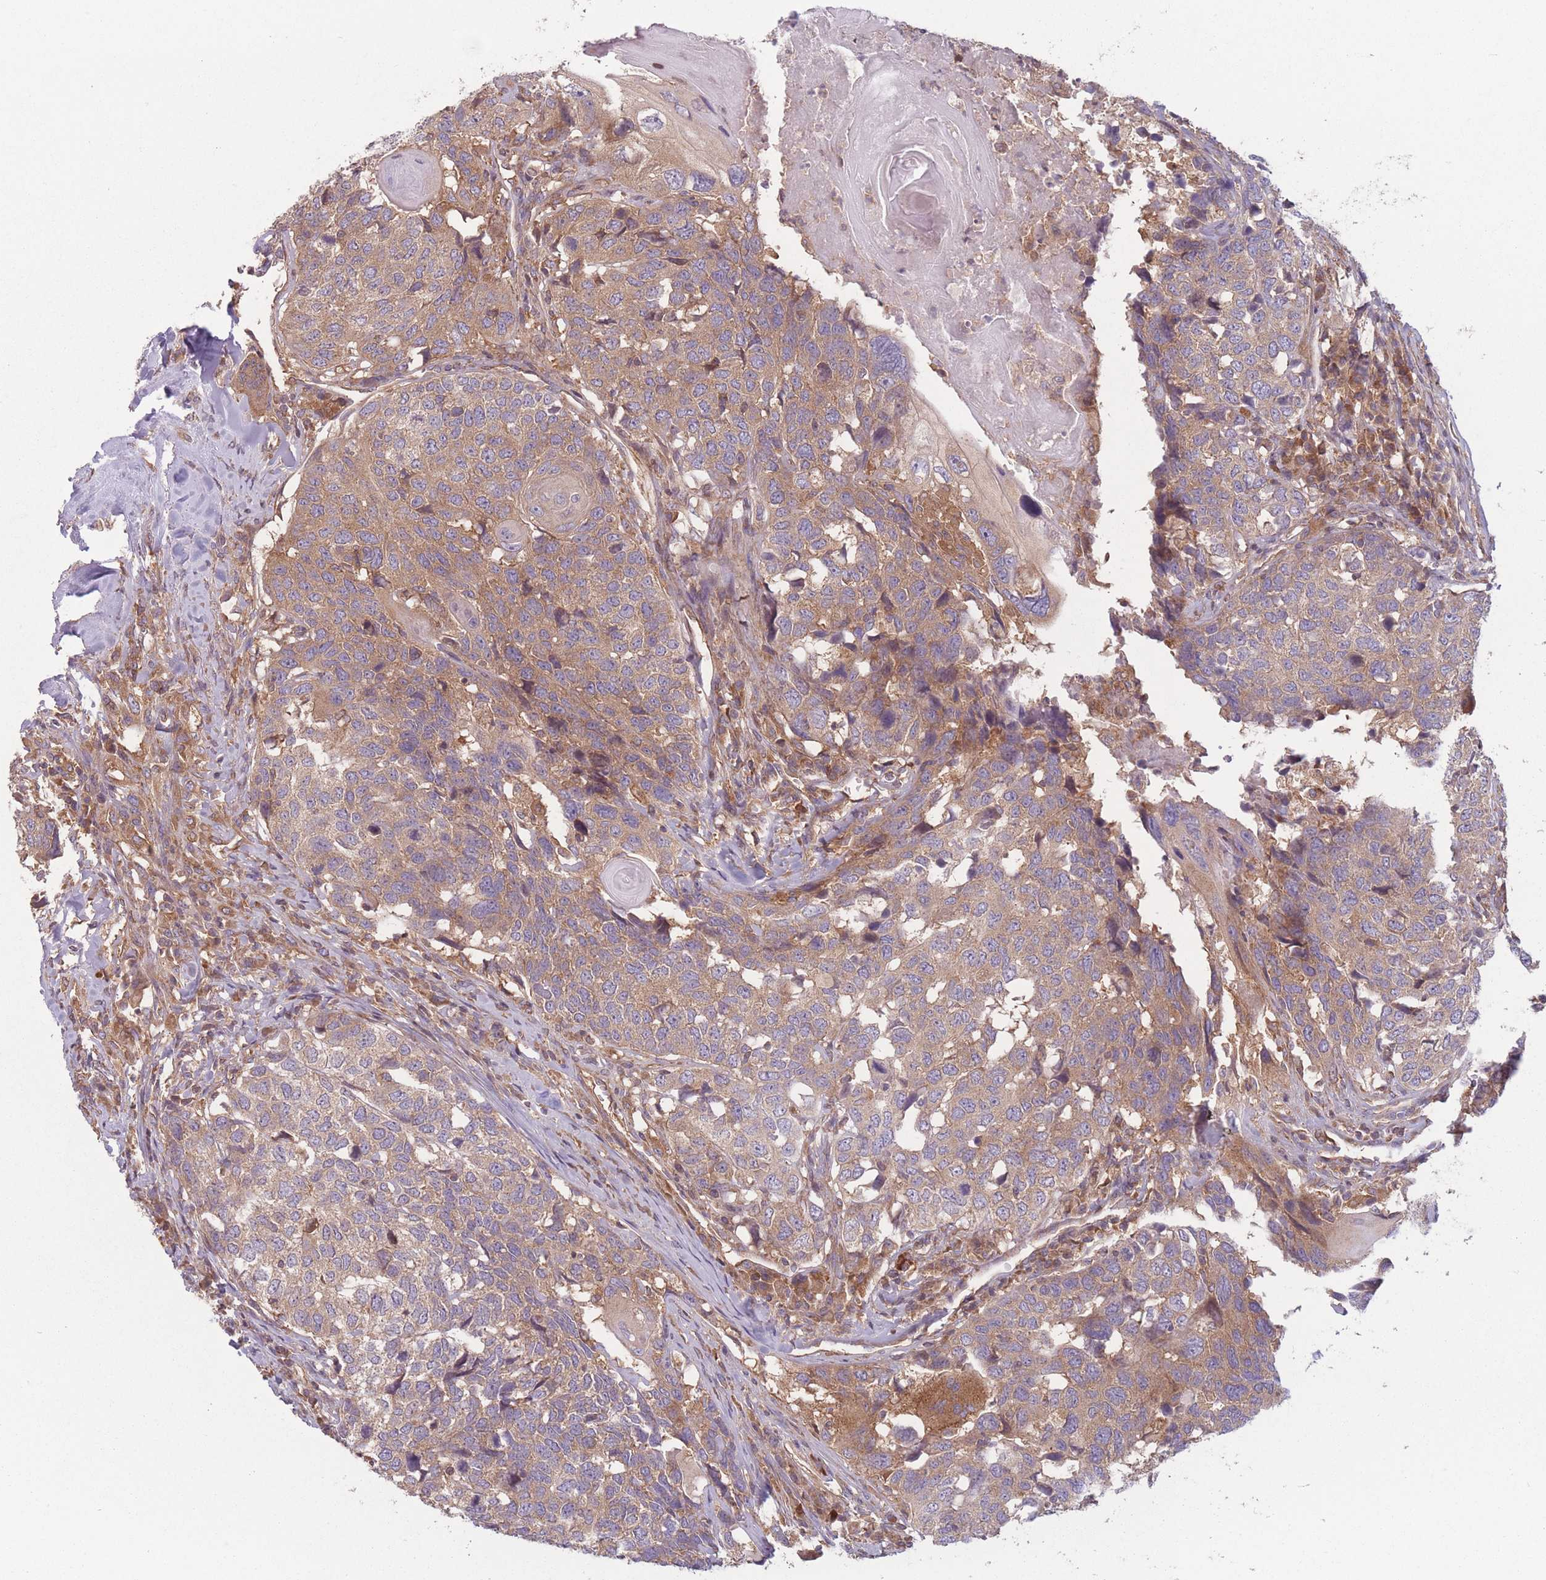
{"staining": {"intensity": "moderate", "quantity": "25%-75%", "location": "cytoplasmic/membranous"}, "tissue": "head and neck cancer", "cell_type": "Tumor cells", "image_type": "cancer", "snomed": [{"axis": "morphology", "description": "Squamous cell carcinoma, NOS"}, {"axis": "topography", "description": "Head-Neck"}], "caption": "Immunohistochemical staining of head and neck cancer (squamous cell carcinoma) reveals medium levels of moderate cytoplasmic/membranous positivity in about 25%-75% of tumor cells.", "gene": "WASHC2A", "patient": {"sex": "male", "age": 66}}